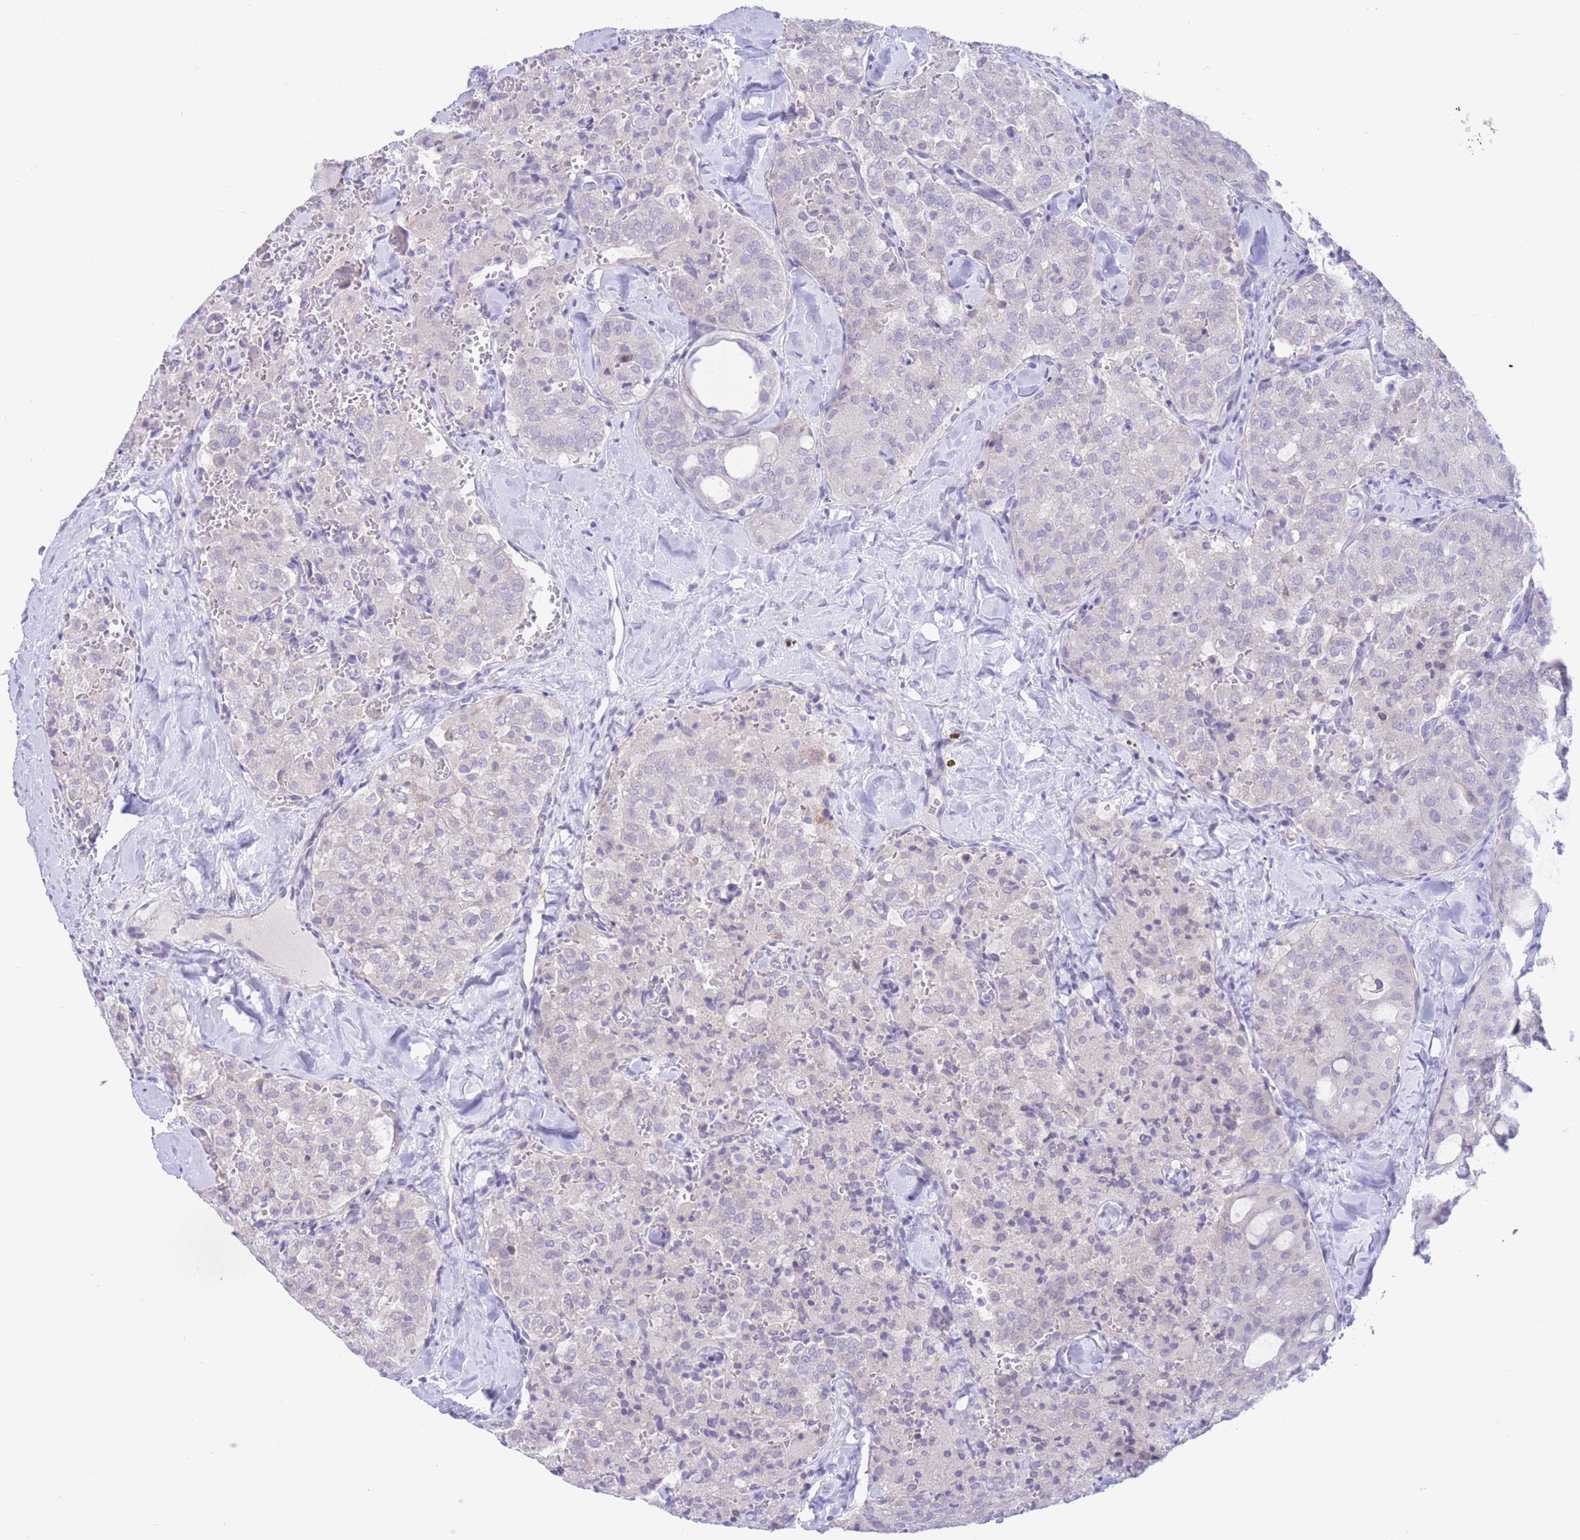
{"staining": {"intensity": "negative", "quantity": "none", "location": "none"}, "tissue": "thyroid cancer", "cell_type": "Tumor cells", "image_type": "cancer", "snomed": [{"axis": "morphology", "description": "Follicular adenoma carcinoma, NOS"}, {"axis": "topography", "description": "Thyroid gland"}], "caption": "Micrograph shows no protein expression in tumor cells of thyroid follicular adenoma carcinoma tissue.", "gene": "RPL39L", "patient": {"sex": "male", "age": 75}}